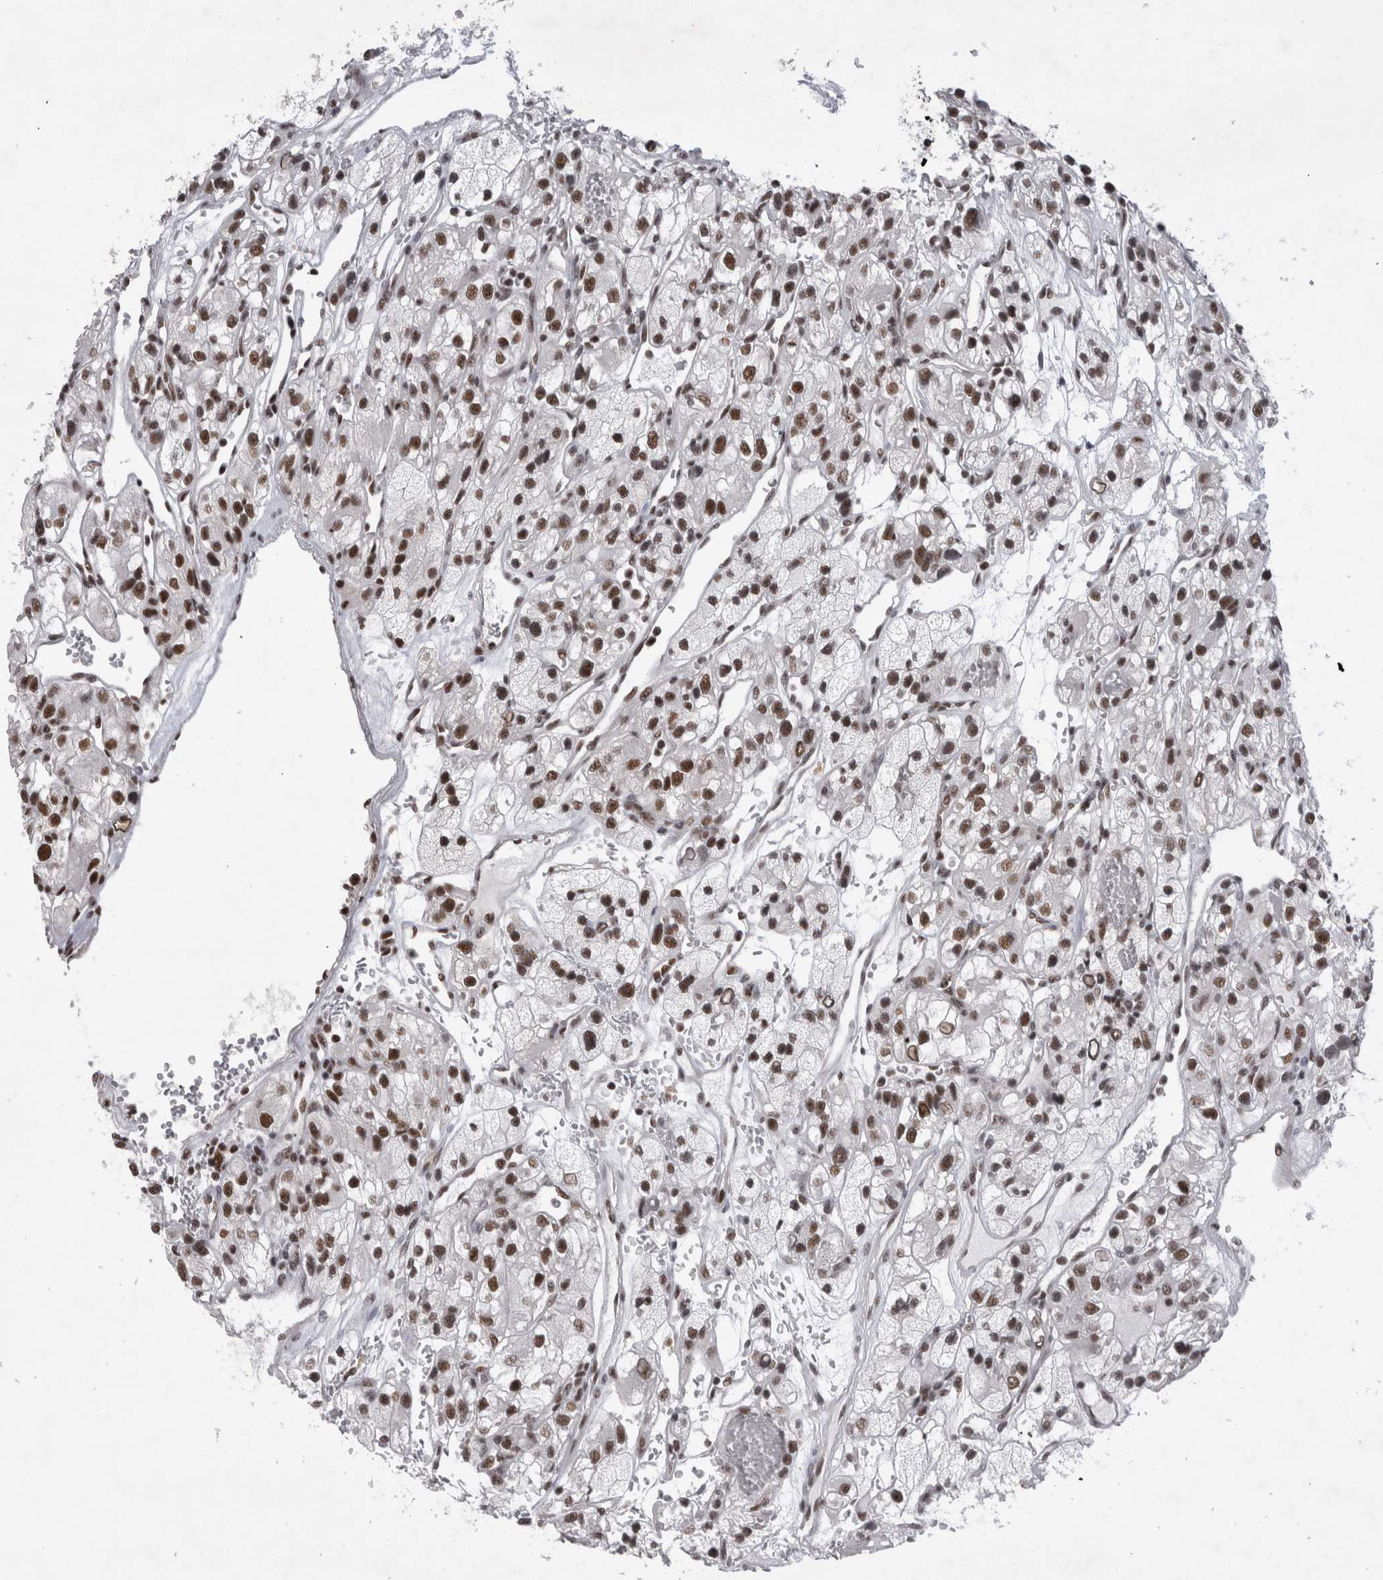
{"staining": {"intensity": "moderate", "quantity": ">75%", "location": "nuclear"}, "tissue": "renal cancer", "cell_type": "Tumor cells", "image_type": "cancer", "snomed": [{"axis": "morphology", "description": "Adenocarcinoma, NOS"}, {"axis": "topography", "description": "Kidney"}], "caption": "The image demonstrates staining of adenocarcinoma (renal), revealing moderate nuclear protein positivity (brown color) within tumor cells. The protein is stained brown, and the nuclei are stained in blue (DAB IHC with brightfield microscopy, high magnification).", "gene": "CDK11A", "patient": {"sex": "female", "age": 57}}